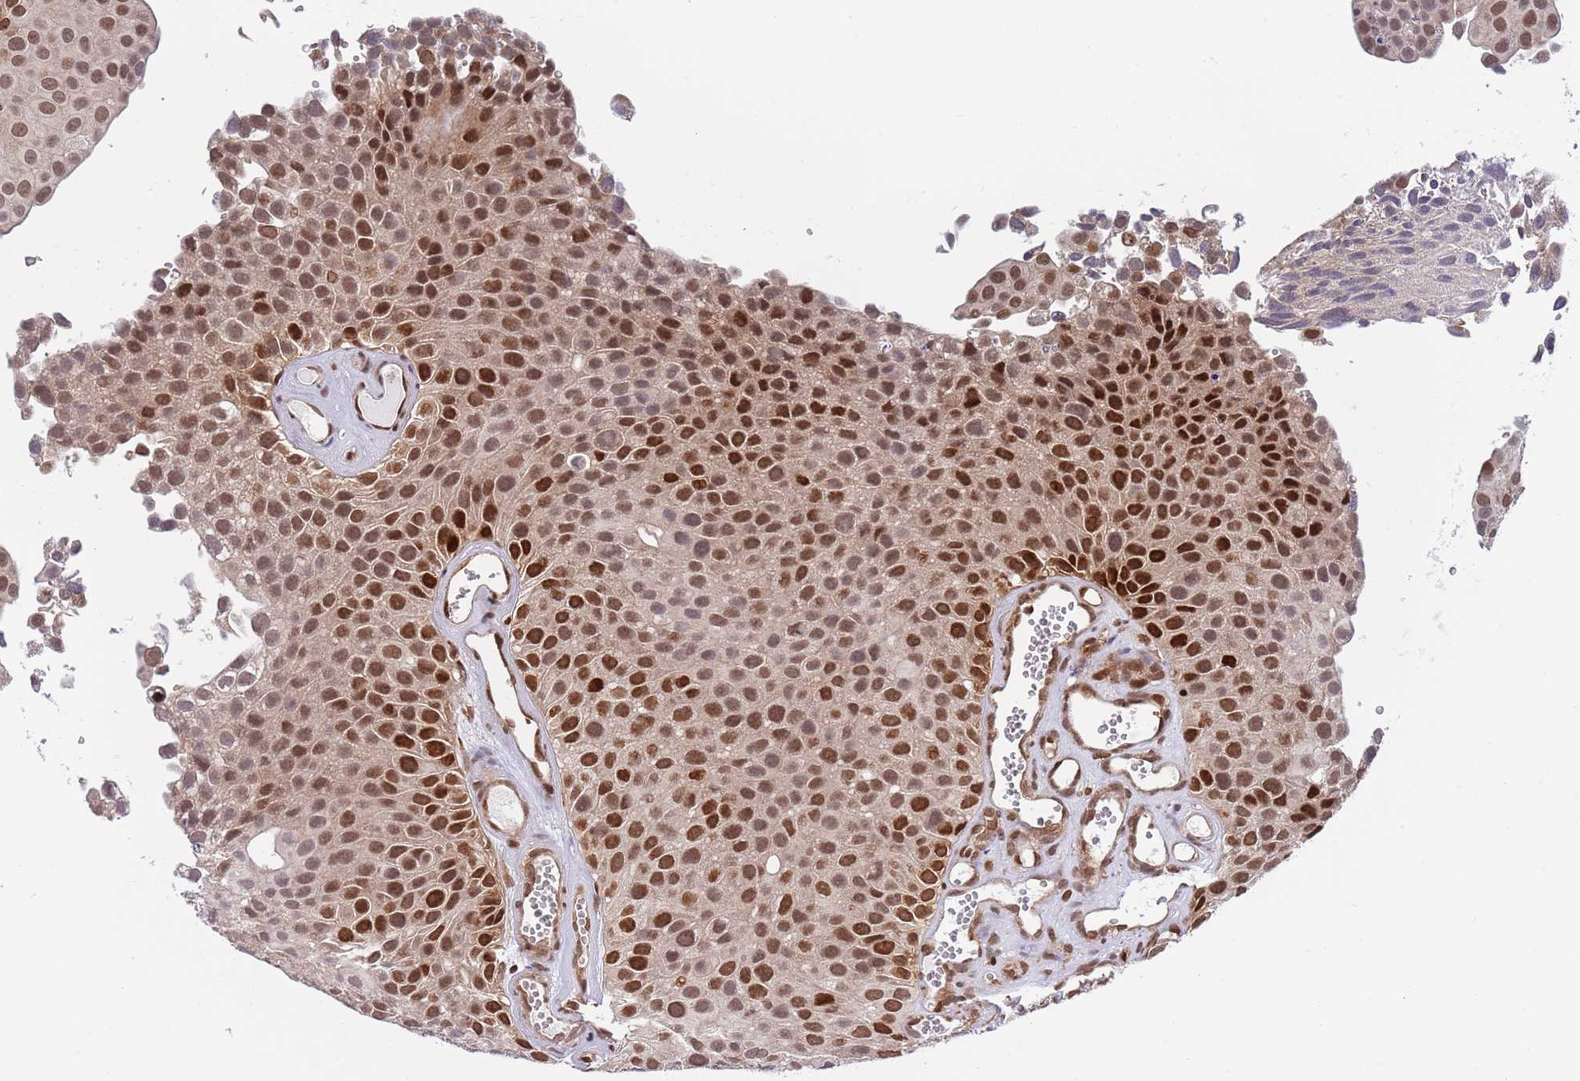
{"staining": {"intensity": "strong", "quantity": ">75%", "location": "nuclear"}, "tissue": "urothelial cancer", "cell_type": "Tumor cells", "image_type": "cancer", "snomed": [{"axis": "morphology", "description": "Urothelial carcinoma, Low grade"}, {"axis": "topography", "description": "Urinary bladder"}], "caption": "The micrograph demonstrates immunohistochemical staining of urothelial carcinoma (low-grade). There is strong nuclear staining is identified in approximately >75% of tumor cells.", "gene": "TBX10", "patient": {"sex": "male", "age": 88}}